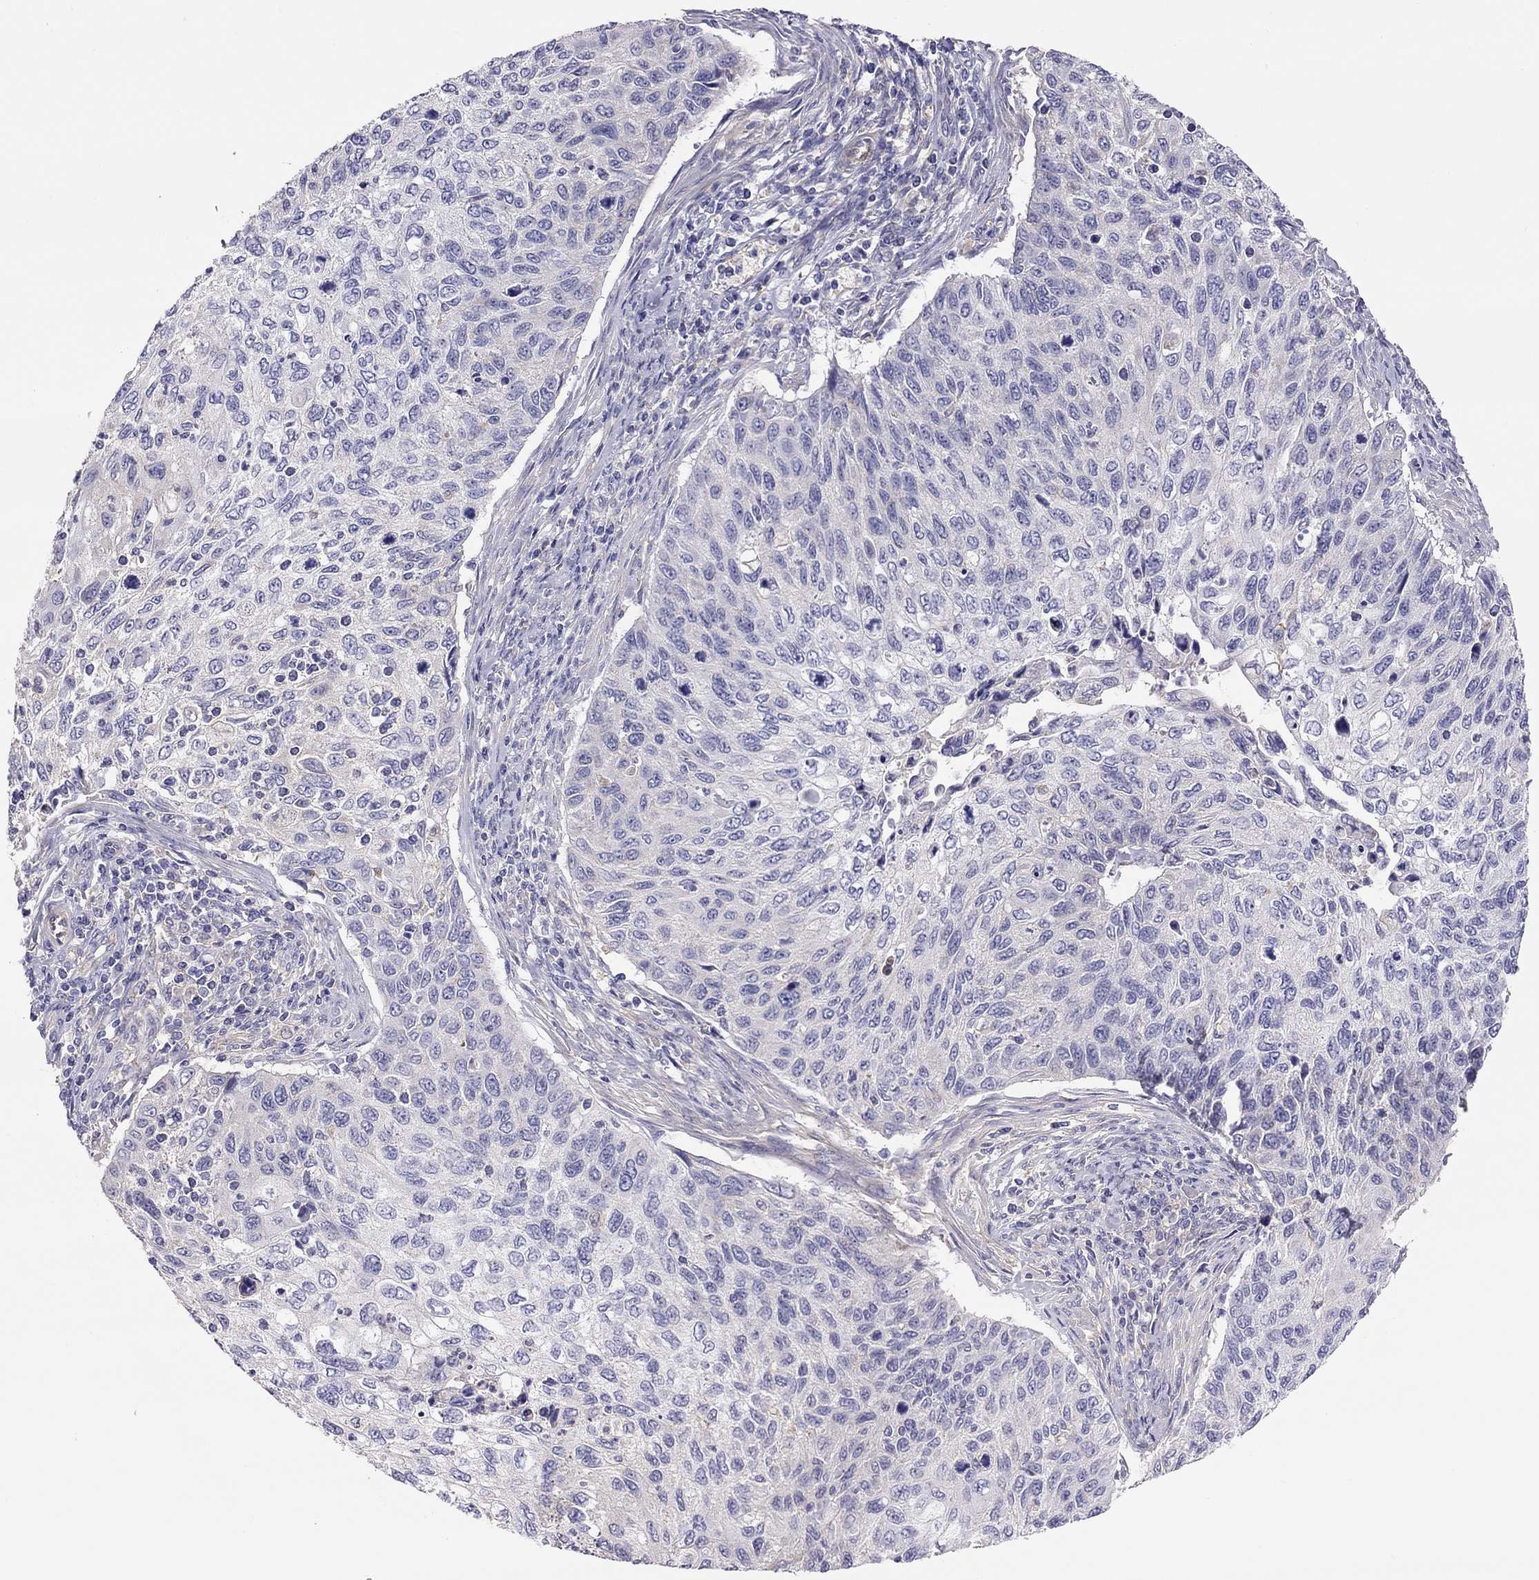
{"staining": {"intensity": "negative", "quantity": "none", "location": "none"}, "tissue": "cervical cancer", "cell_type": "Tumor cells", "image_type": "cancer", "snomed": [{"axis": "morphology", "description": "Squamous cell carcinoma, NOS"}, {"axis": "topography", "description": "Cervix"}], "caption": "The micrograph shows no significant staining in tumor cells of squamous cell carcinoma (cervical).", "gene": "ALOX15B", "patient": {"sex": "female", "age": 70}}